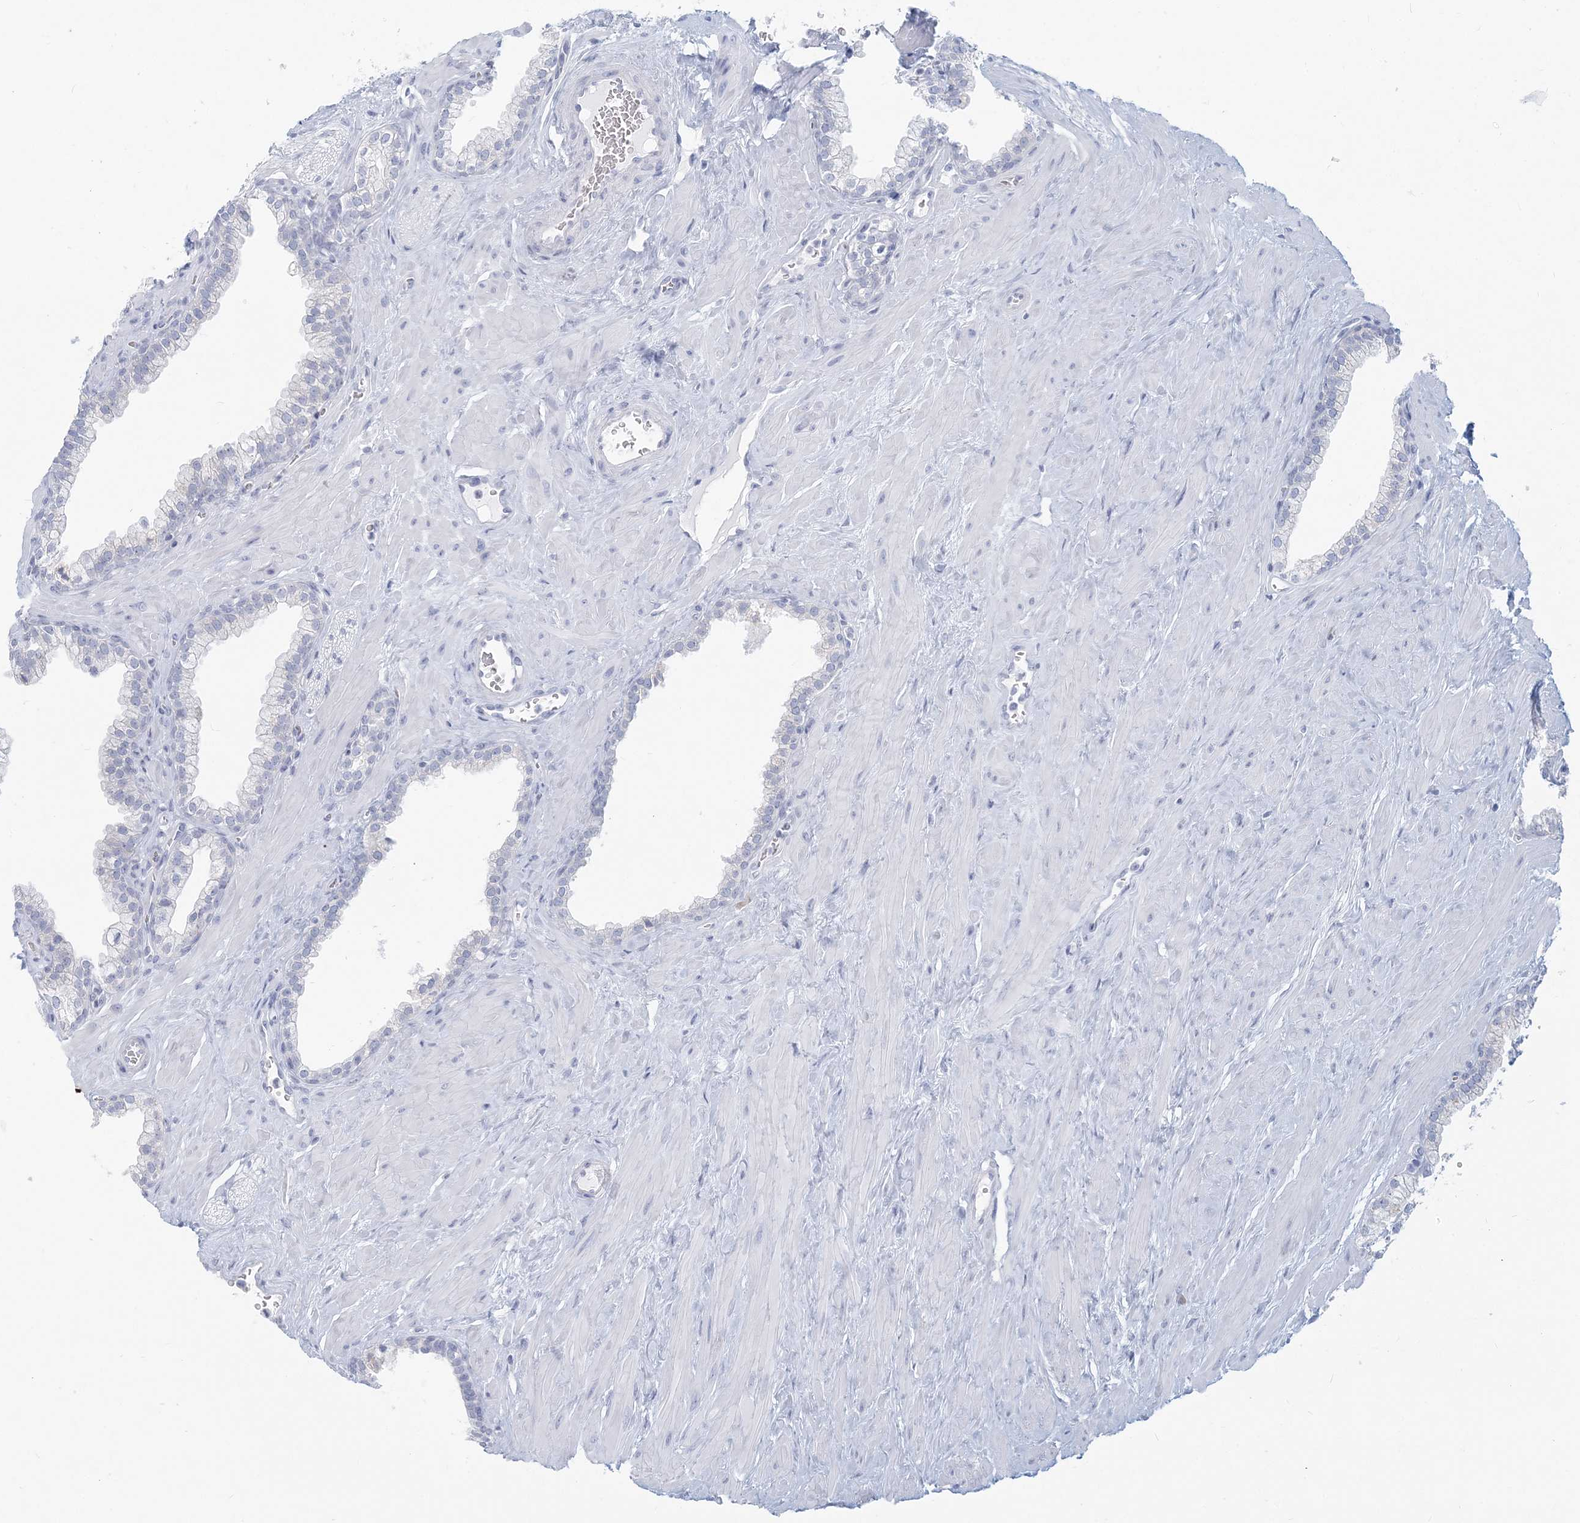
{"staining": {"intensity": "negative", "quantity": "none", "location": "none"}, "tissue": "prostate", "cell_type": "Glandular cells", "image_type": "normal", "snomed": [{"axis": "morphology", "description": "Normal tissue, NOS"}, {"axis": "morphology", "description": "Urothelial carcinoma, Low grade"}, {"axis": "topography", "description": "Urinary bladder"}, {"axis": "topography", "description": "Prostate"}], "caption": "High magnification brightfield microscopy of benign prostate stained with DAB (3,3'-diaminobenzidine) (brown) and counterstained with hematoxylin (blue): glandular cells show no significant staining. (DAB immunohistochemistry (IHC) visualized using brightfield microscopy, high magnification).", "gene": "CSN1S1", "patient": {"sex": "male", "age": 60}}